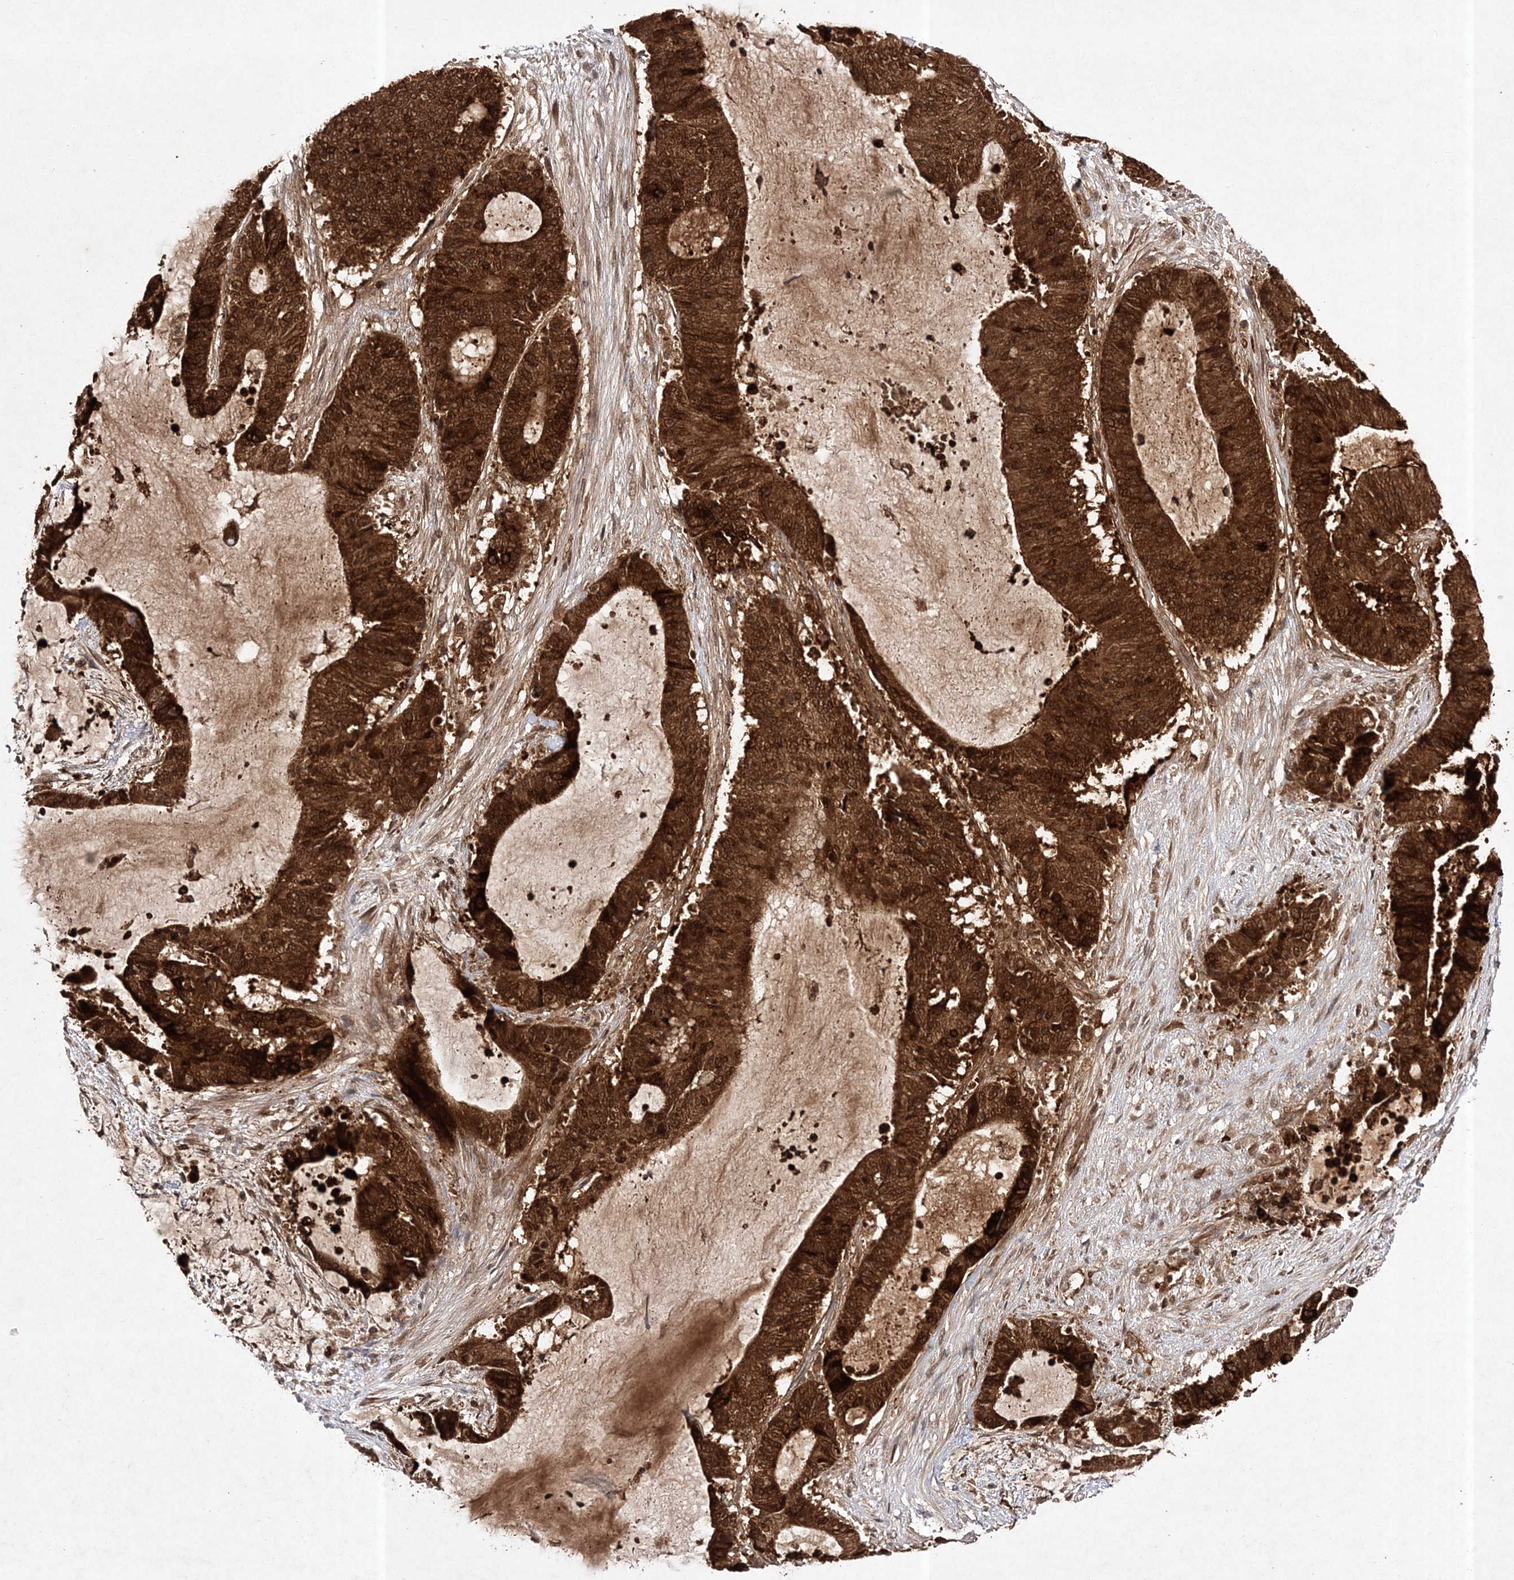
{"staining": {"intensity": "strong", "quantity": ">75%", "location": "cytoplasmic/membranous,nuclear"}, "tissue": "liver cancer", "cell_type": "Tumor cells", "image_type": "cancer", "snomed": [{"axis": "morphology", "description": "Normal tissue, NOS"}, {"axis": "morphology", "description": "Cholangiocarcinoma"}, {"axis": "topography", "description": "Liver"}, {"axis": "topography", "description": "Peripheral nerve tissue"}], "caption": "DAB (3,3'-diaminobenzidine) immunohistochemical staining of liver cancer exhibits strong cytoplasmic/membranous and nuclear protein staining in about >75% of tumor cells.", "gene": "NIF3L1", "patient": {"sex": "female", "age": 73}}